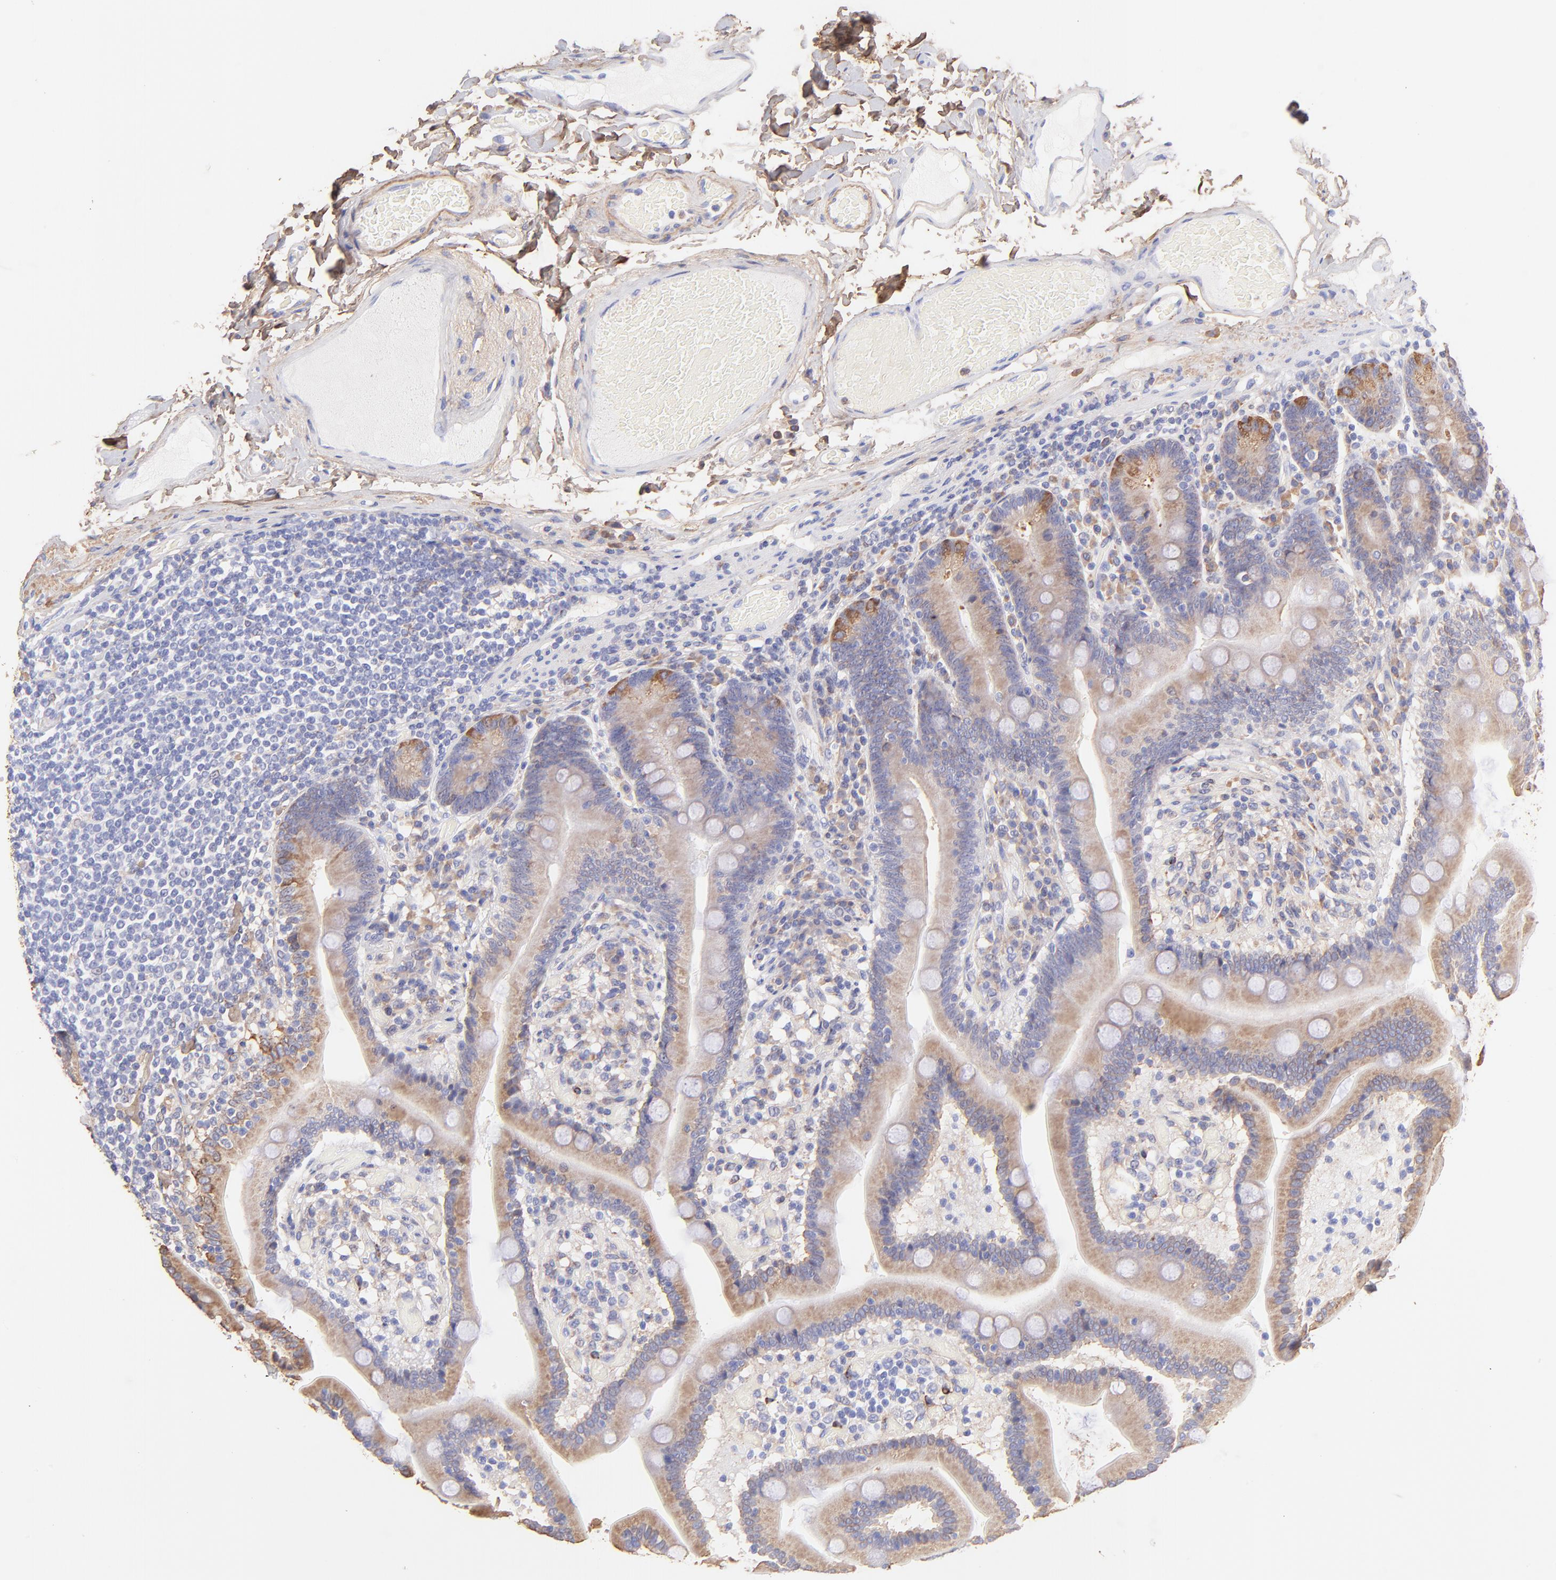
{"staining": {"intensity": "moderate", "quantity": ">75%", "location": "cytoplasmic/membranous"}, "tissue": "duodenum", "cell_type": "Glandular cells", "image_type": "normal", "snomed": [{"axis": "morphology", "description": "Normal tissue, NOS"}, {"axis": "topography", "description": "Duodenum"}], "caption": "Immunohistochemistry image of benign duodenum: duodenum stained using immunohistochemistry (IHC) displays medium levels of moderate protein expression localized specifically in the cytoplasmic/membranous of glandular cells, appearing as a cytoplasmic/membranous brown color.", "gene": "BGN", "patient": {"sex": "male", "age": 66}}